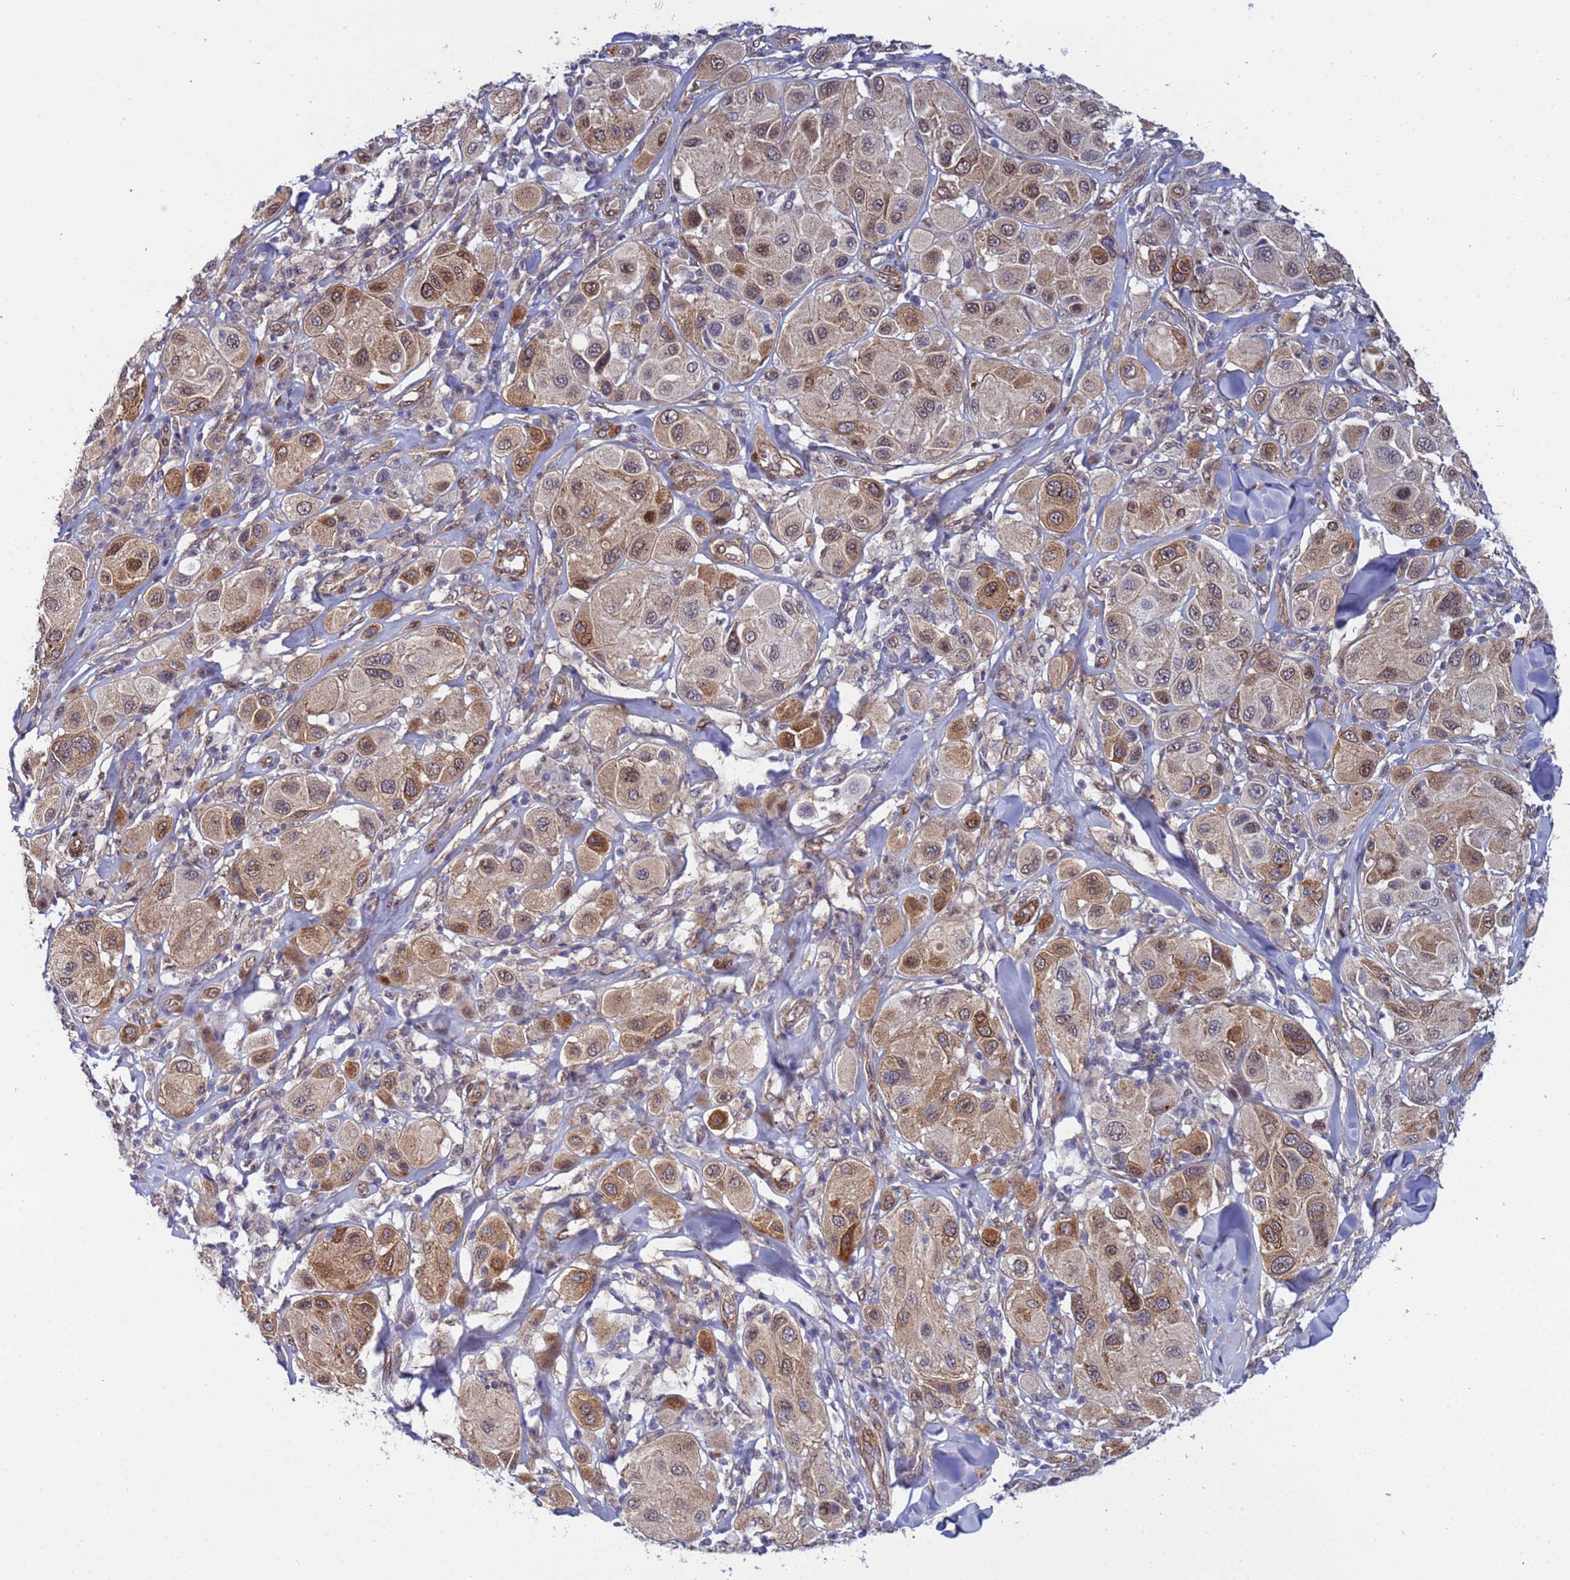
{"staining": {"intensity": "moderate", "quantity": ">75%", "location": "cytoplasmic/membranous,nuclear"}, "tissue": "melanoma", "cell_type": "Tumor cells", "image_type": "cancer", "snomed": [{"axis": "morphology", "description": "Malignant melanoma, Metastatic site"}, {"axis": "topography", "description": "Skin"}], "caption": "Protein staining reveals moderate cytoplasmic/membranous and nuclear staining in about >75% of tumor cells in melanoma. The staining was performed using DAB, with brown indicating positive protein expression. Nuclei are stained blue with hematoxylin.", "gene": "TRIP6", "patient": {"sex": "male", "age": 41}}